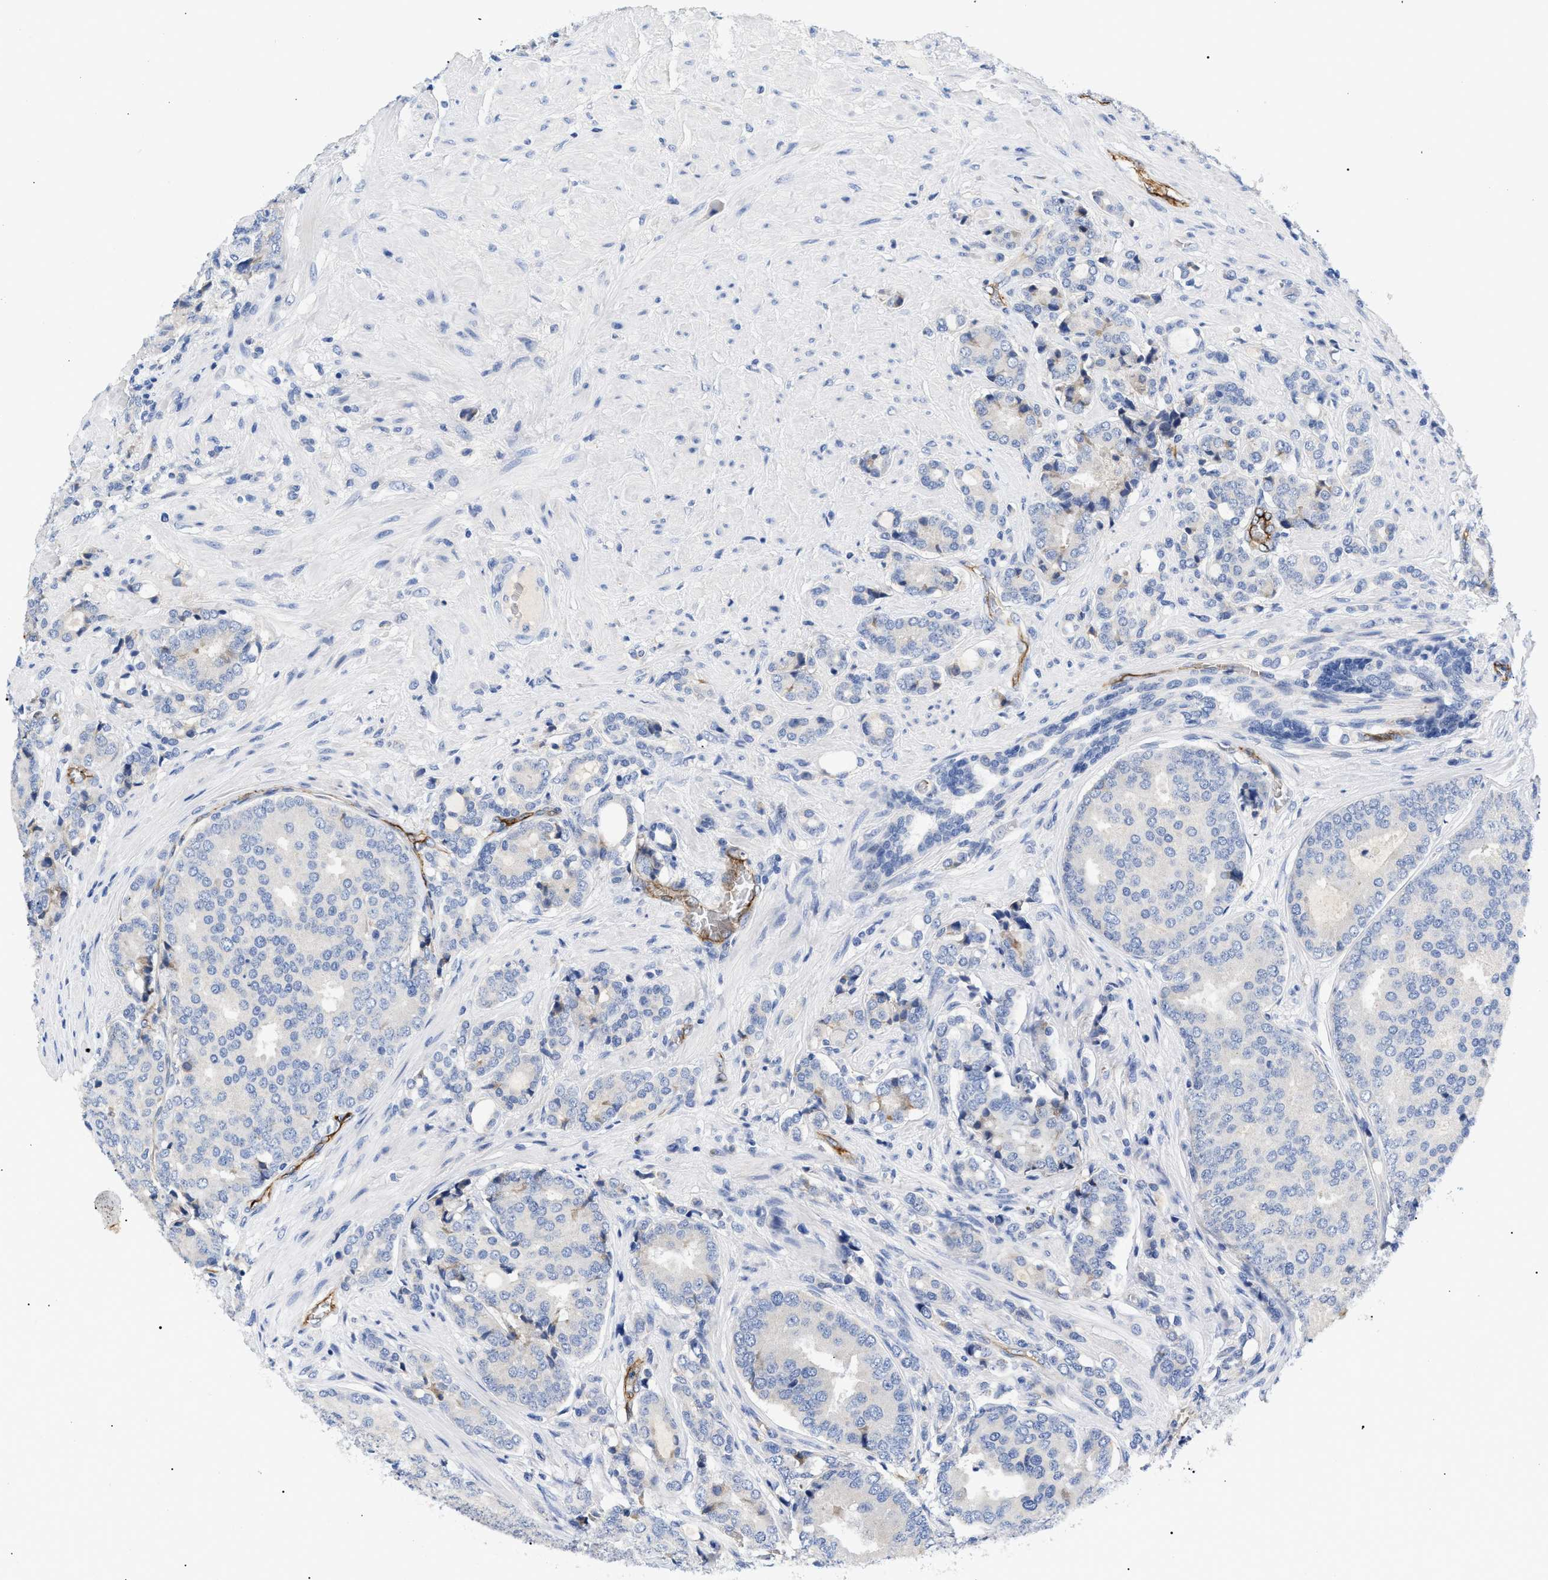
{"staining": {"intensity": "negative", "quantity": "none", "location": "none"}, "tissue": "prostate cancer", "cell_type": "Tumor cells", "image_type": "cancer", "snomed": [{"axis": "morphology", "description": "Adenocarcinoma, High grade"}, {"axis": "topography", "description": "Prostate"}], "caption": "High power microscopy photomicrograph of an immunohistochemistry micrograph of adenocarcinoma (high-grade) (prostate), revealing no significant positivity in tumor cells.", "gene": "ACKR1", "patient": {"sex": "male", "age": 50}}